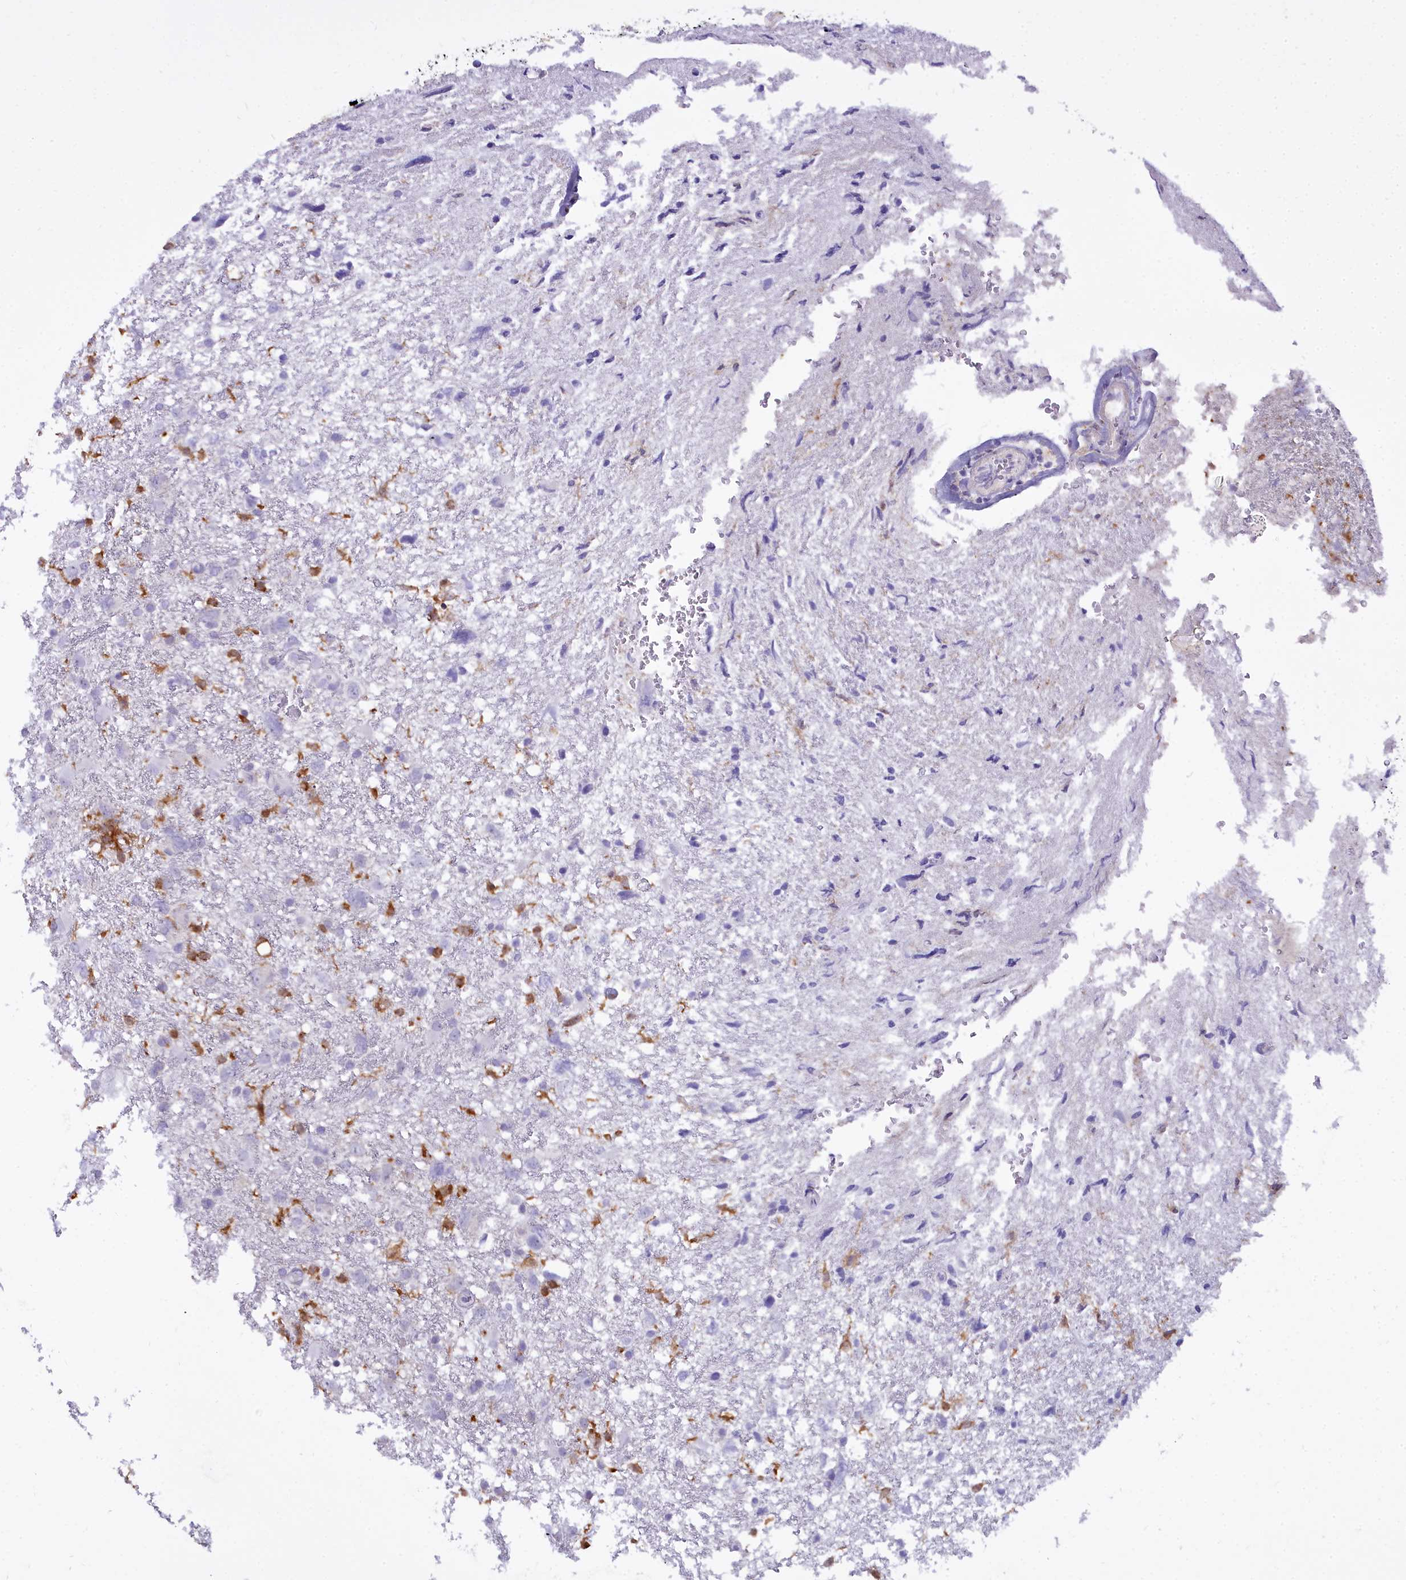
{"staining": {"intensity": "negative", "quantity": "none", "location": "none"}, "tissue": "glioma", "cell_type": "Tumor cells", "image_type": "cancer", "snomed": [{"axis": "morphology", "description": "Glioma, malignant, High grade"}, {"axis": "topography", "description": "Brain"}], "caption": "Protein analysis of glioma reveals no significant staining in tumor cells.", "gene": "BLNK", "patient": {"sex": "male", "age": 61}}